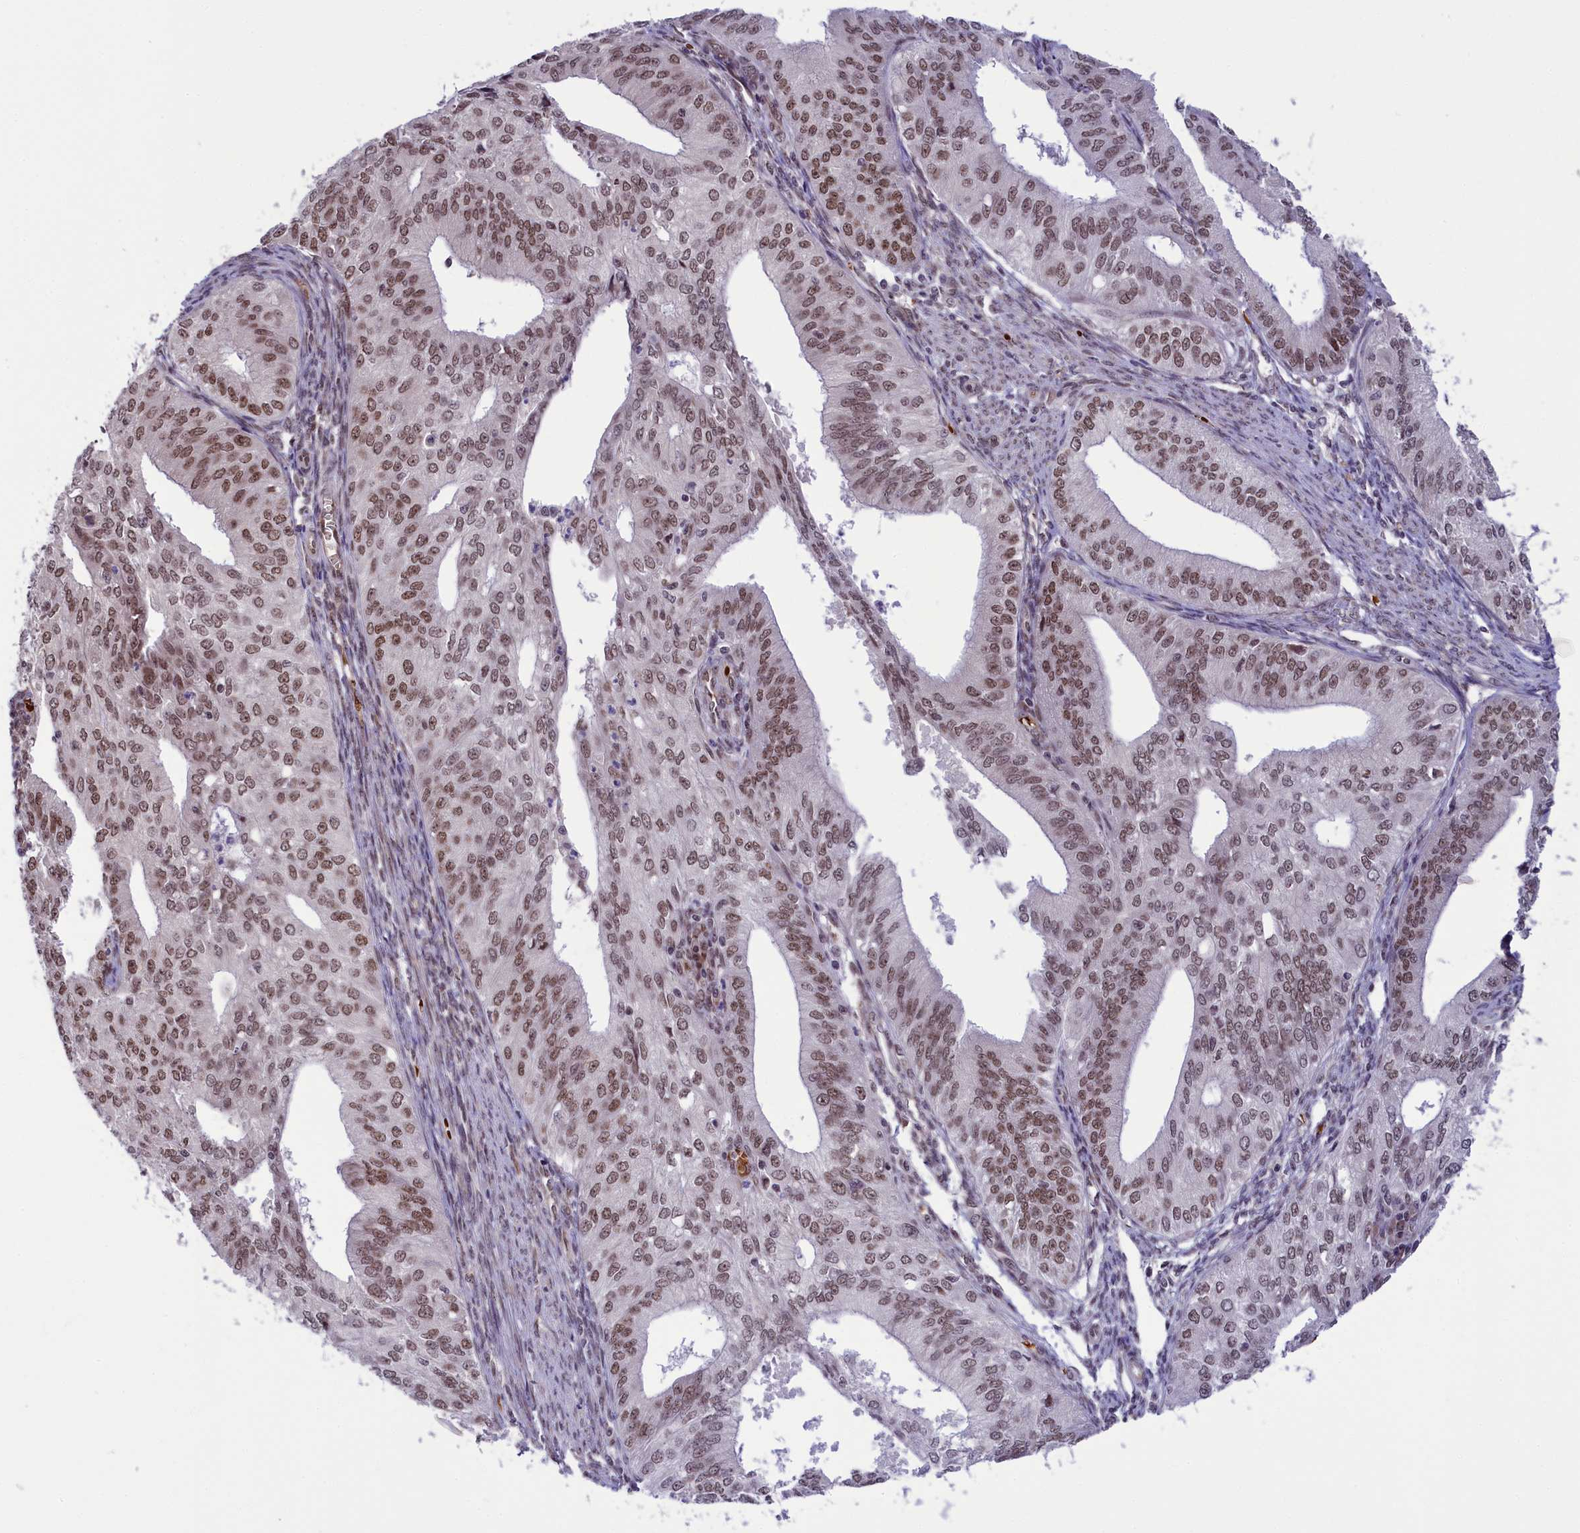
{"staining": {"intensity": "moderate", "quantity": ">75%", "location": "nuclear"}, "tissue": "endometrial cancer", "cell_type": "Tumor cells", "image_type": "cancer", "snomed": [{"axis": "morphology", "description": "Adenocarcinoma, NOS"}, {"axis": "topography", "description": "Endometrium"}], "caption": "A brown stain labels moderate nuclear expression of a protein in endometrial cancer (adenocarcinoma) tumor cells.", "gene": "MPHOSPH8", "patient": {"sex": "female", "age": 50}}